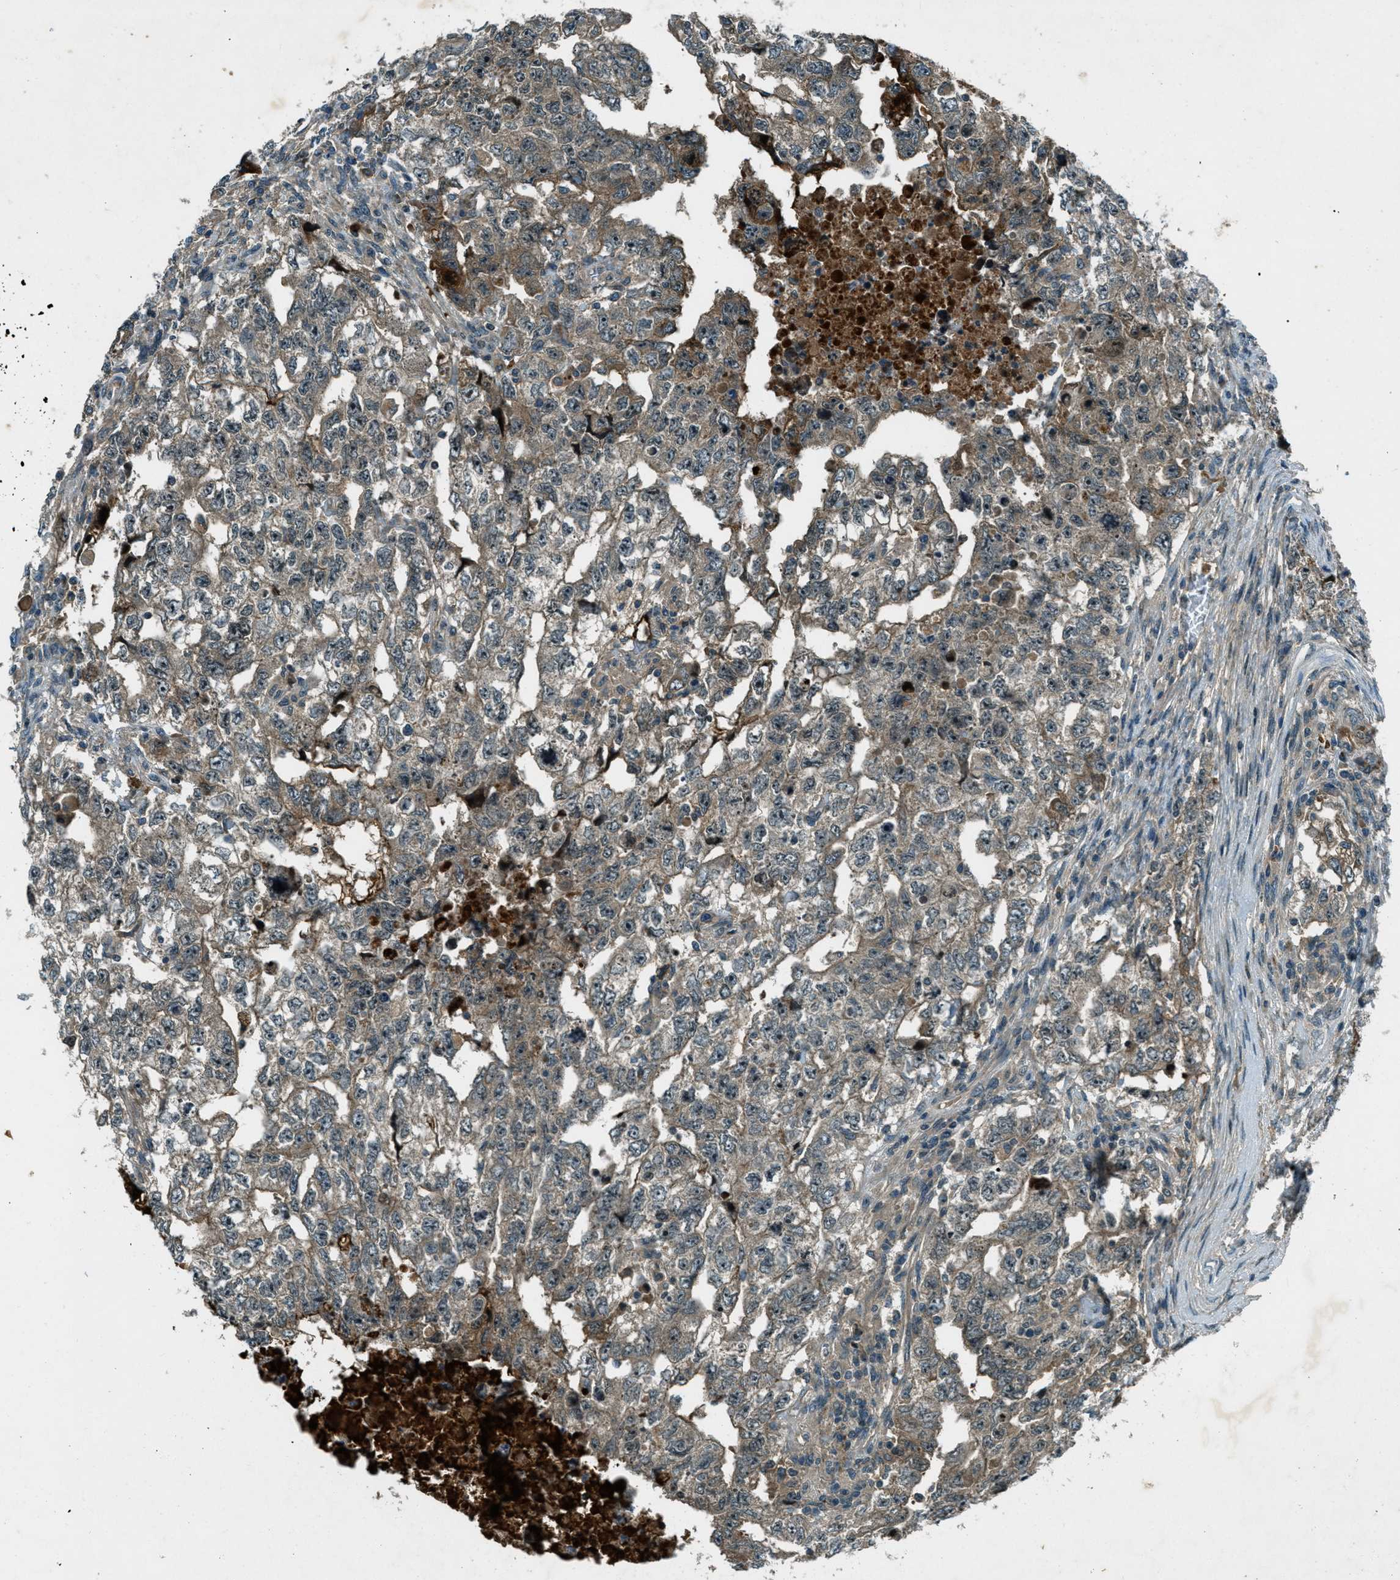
{"staining": {"intensity": "weak", "quantity": "25%-75%", "location": "cytoplasmic/membranous"}, "tissue": "testis cancer", "cell_type": "Tumor cells", "image_type": "cancer", "snomed": [{"axis": "morphology", "description": "Carcinoma, Embryonal, NOS"}, {"axis": "topography", "description": "Testis"}], "caption": "A histopathology image of testis cancer (embryonal carcinoma) stained for a protein shows weak cytoplasmic/membranous brown staining in tumor cells.", "gene": "STK11", "patient": {"sex": "male", "age": 36}}